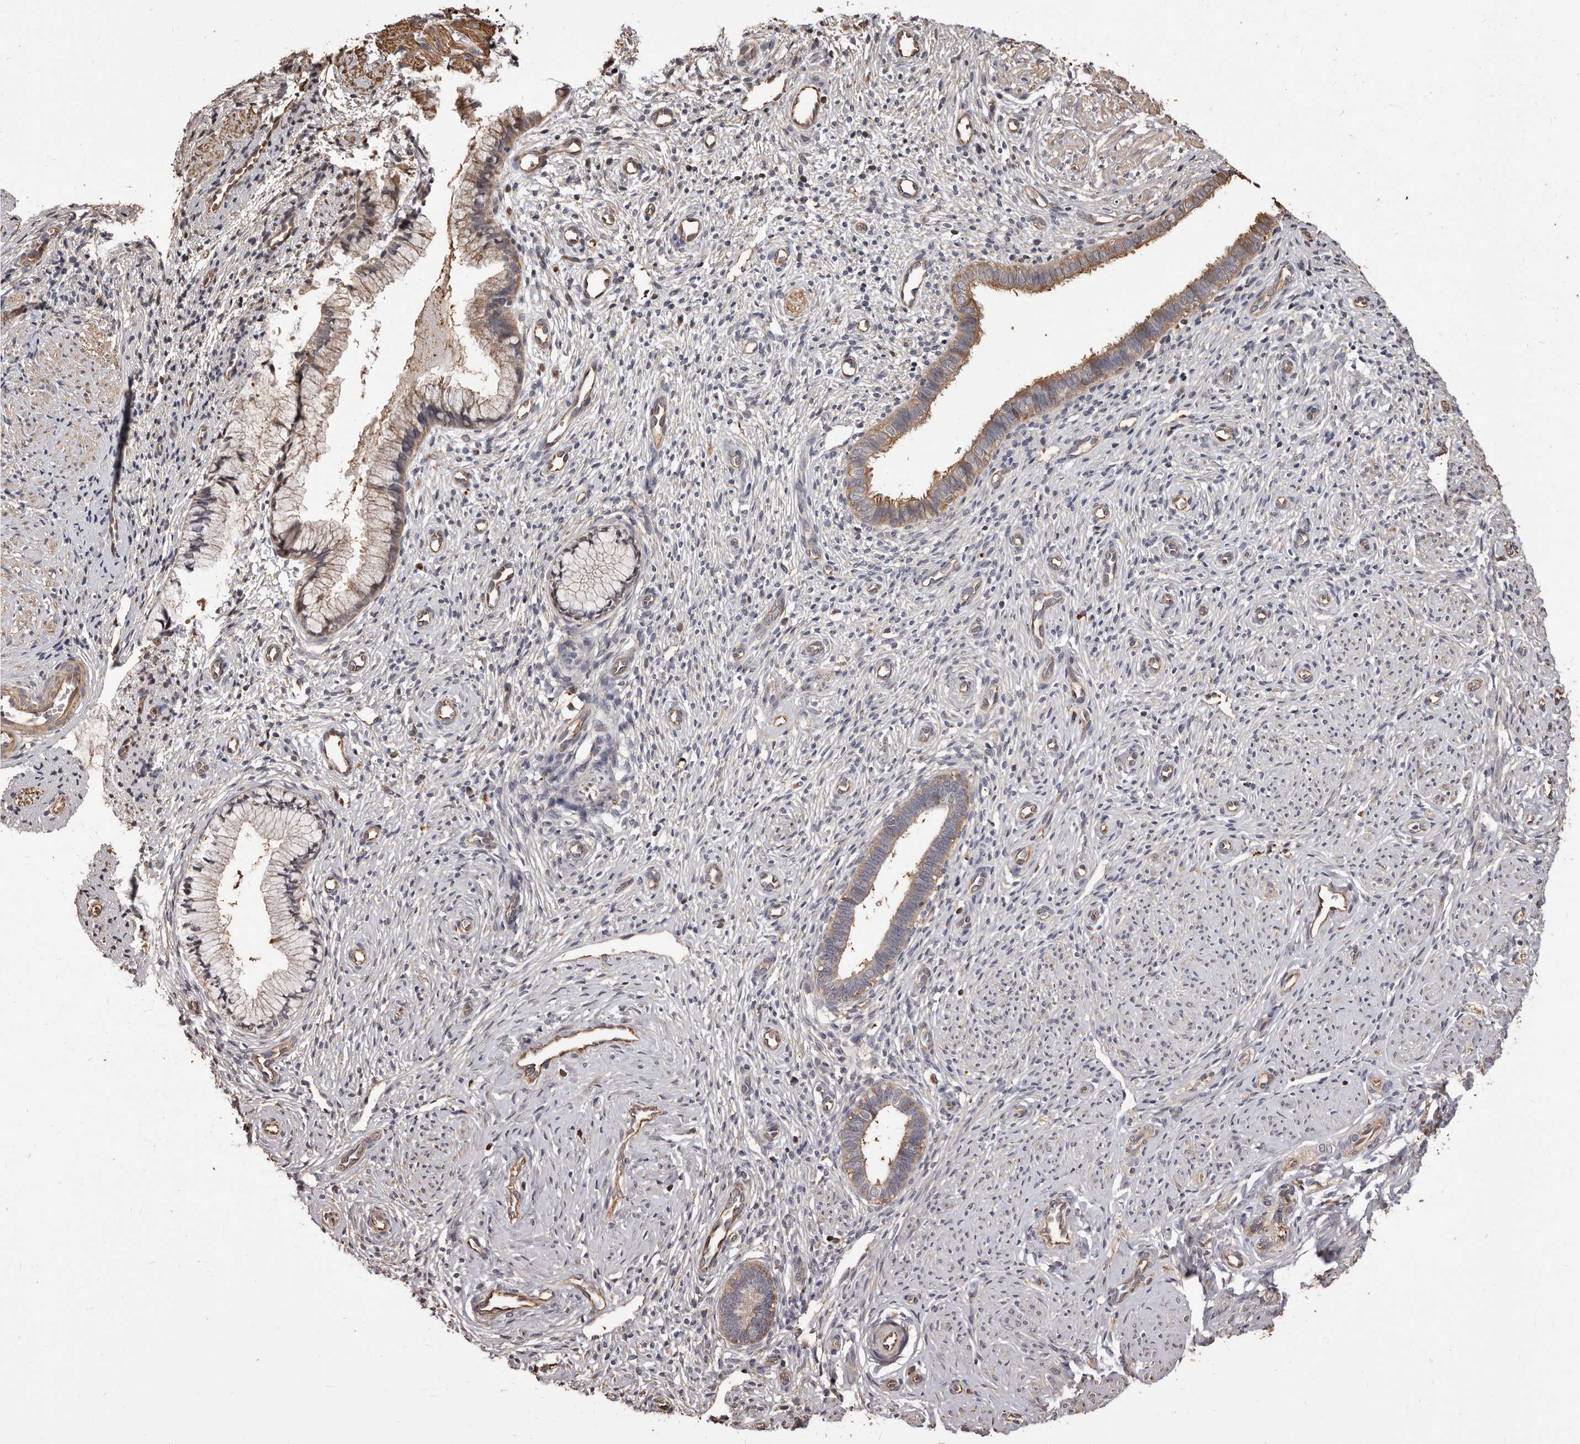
{"staining": {"intensity": "weak", "quantity": "25%-75%", "location": "cytoplasmic/membranous"}, "tissue": "cervix", "cell_type": "Glandular cells", "image_type": "normal", "snomed": [{"axis": "morphology", "description": "Normal tissue, NOS"}, {"axis": "topography", "description": "Cervix"}], "caption": "High-power microscopy captured an immunohistochemistry (IHC) micrograph of normal cervix, revealing weak cytoplasmic/membranous positivity in about 25%-75% of glandular cells.", "gene": "ALPK1", "patient": {"sex": "female", "age": 27}}